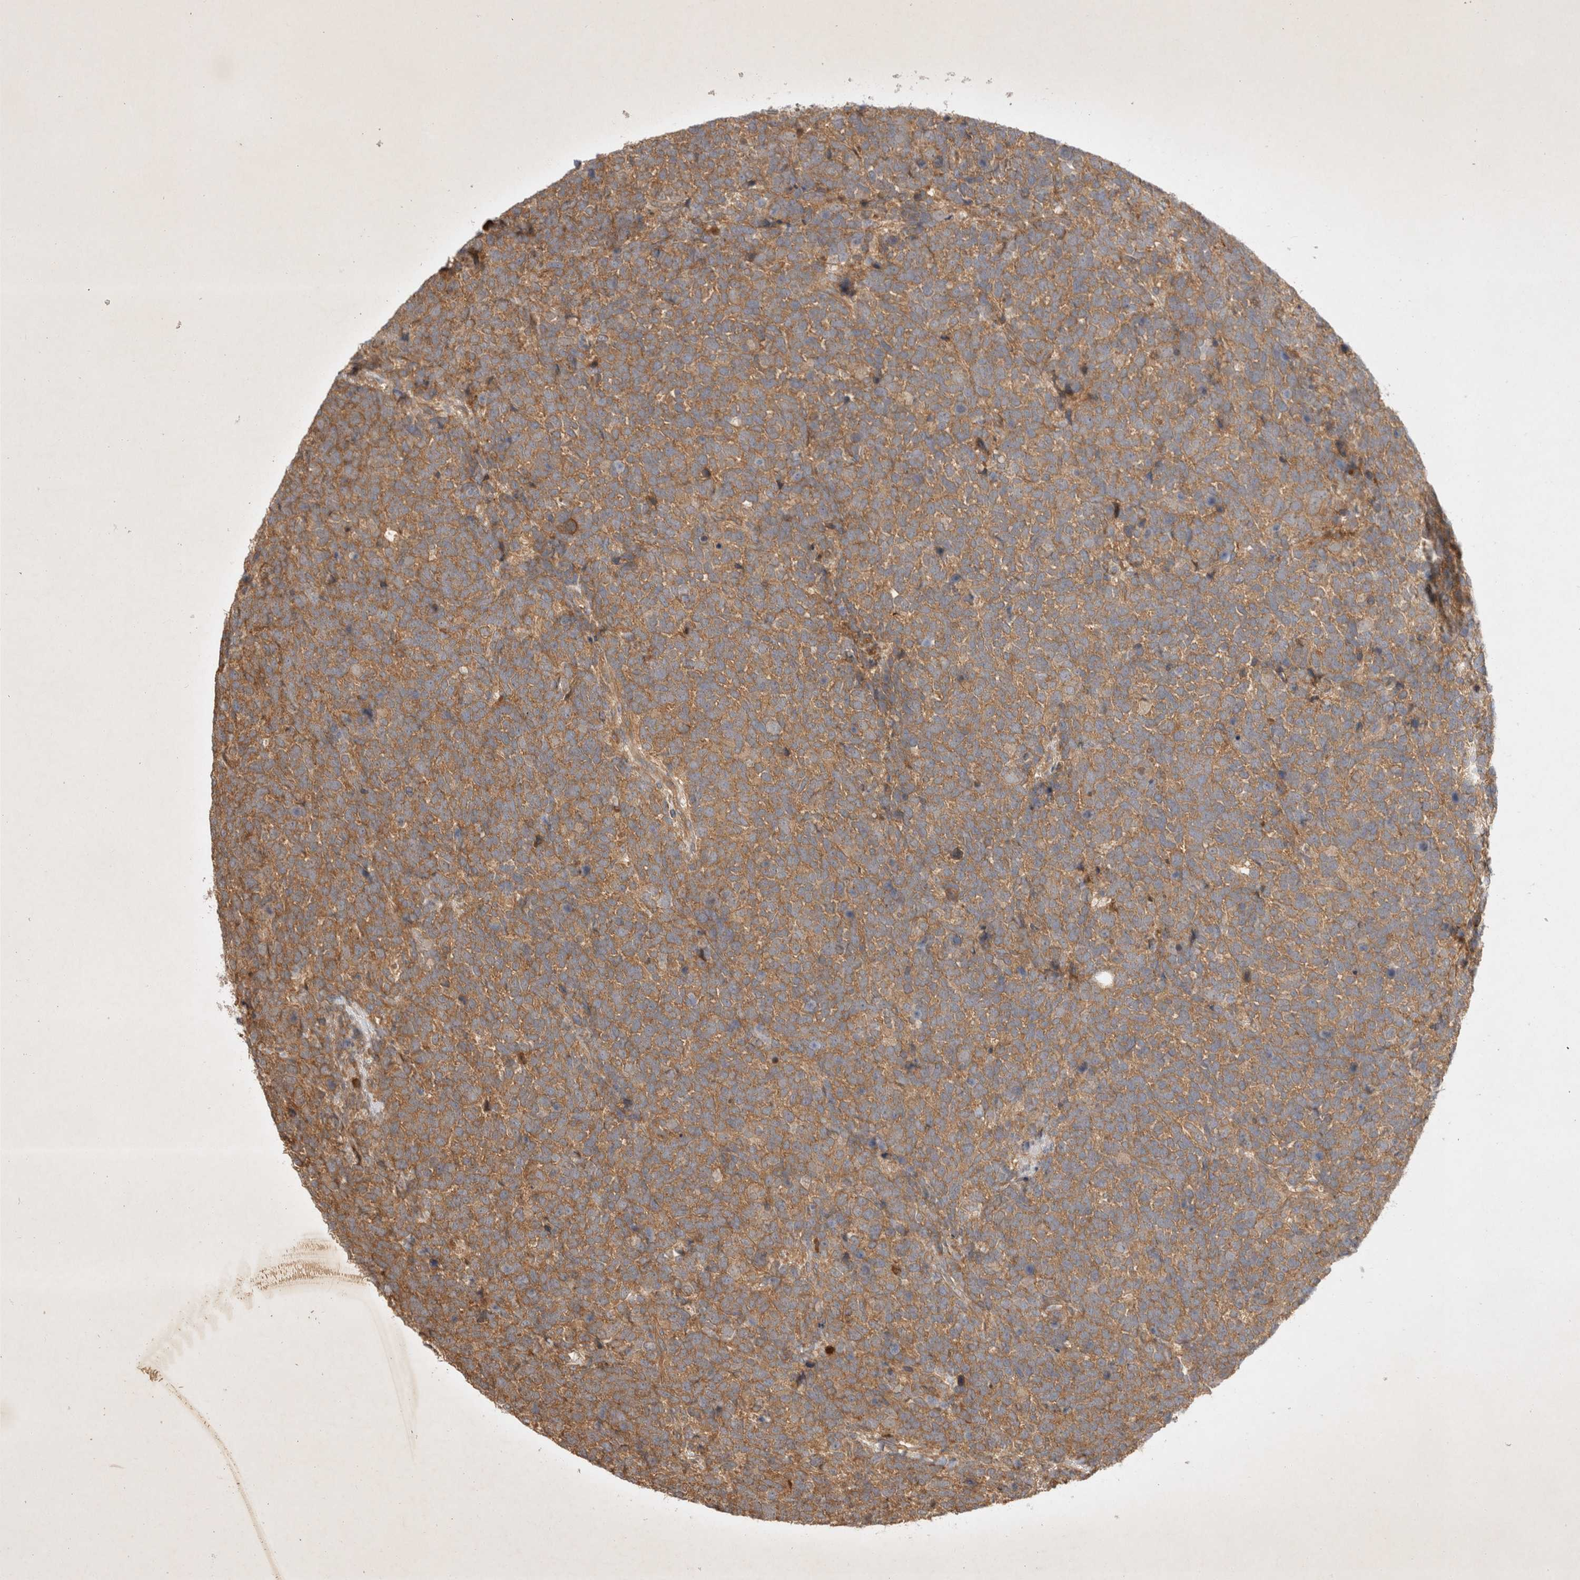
{"staining": {"intensity": "moderate", "quantity": ">75%", "location": "cytoplasmic/membranous"}, "tissue": "urothelial cancer", "cell_type": "Tumor cells", "image_type": "cancer", "snomed": [{"axis": "morphology", "description": "Urothelial carcinoma, High grade"}, {"axis": "topography", "description": "Urinary bladder"}], "caption": "This is an image of immunohistochemistry staining of high-grade urothelial carcinoma, which shows moderate expression in the cytoplasmic/membranous of tumor cells.", "gene": "YES1", "patient": {"sex": "female", "age": 82}}